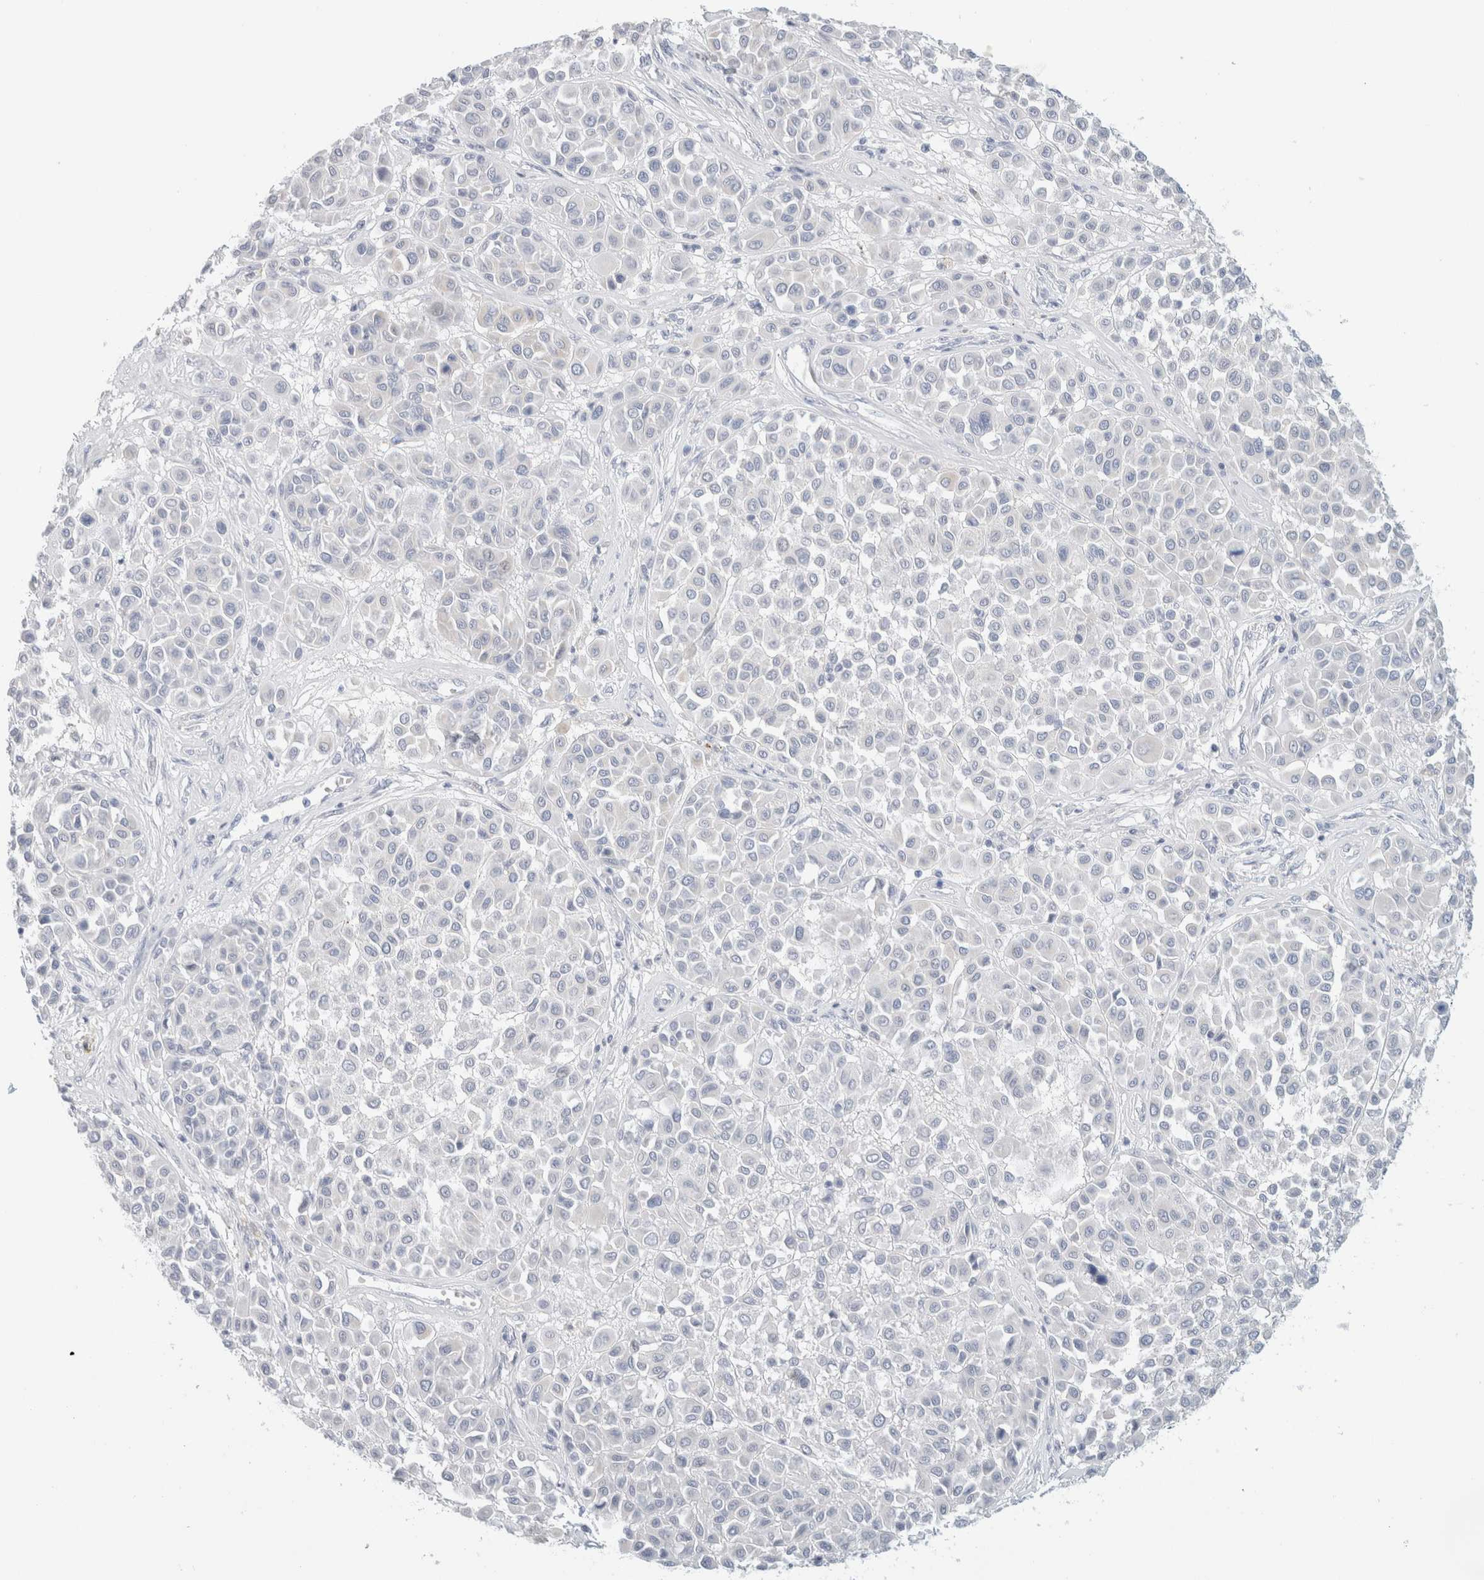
{"staining": {"intensity": "negative", "quantity": "none", "location": "none"}, "tissue": "melanoma", "cell_type": "Tumor cells", "image_type": "cancer", "snomed": [{"axis": "morphology", "description": "Malignant melanoma, Metastatic site"}, {"axis": "topography", "description": "Soft tissue"}], "caption": "The micrograph exhibits no significant positivity in tumor cells of malignant melanoma (metastatic site).", "gene": "HEXD", "patient": {"sex": "male", "age": 41}}